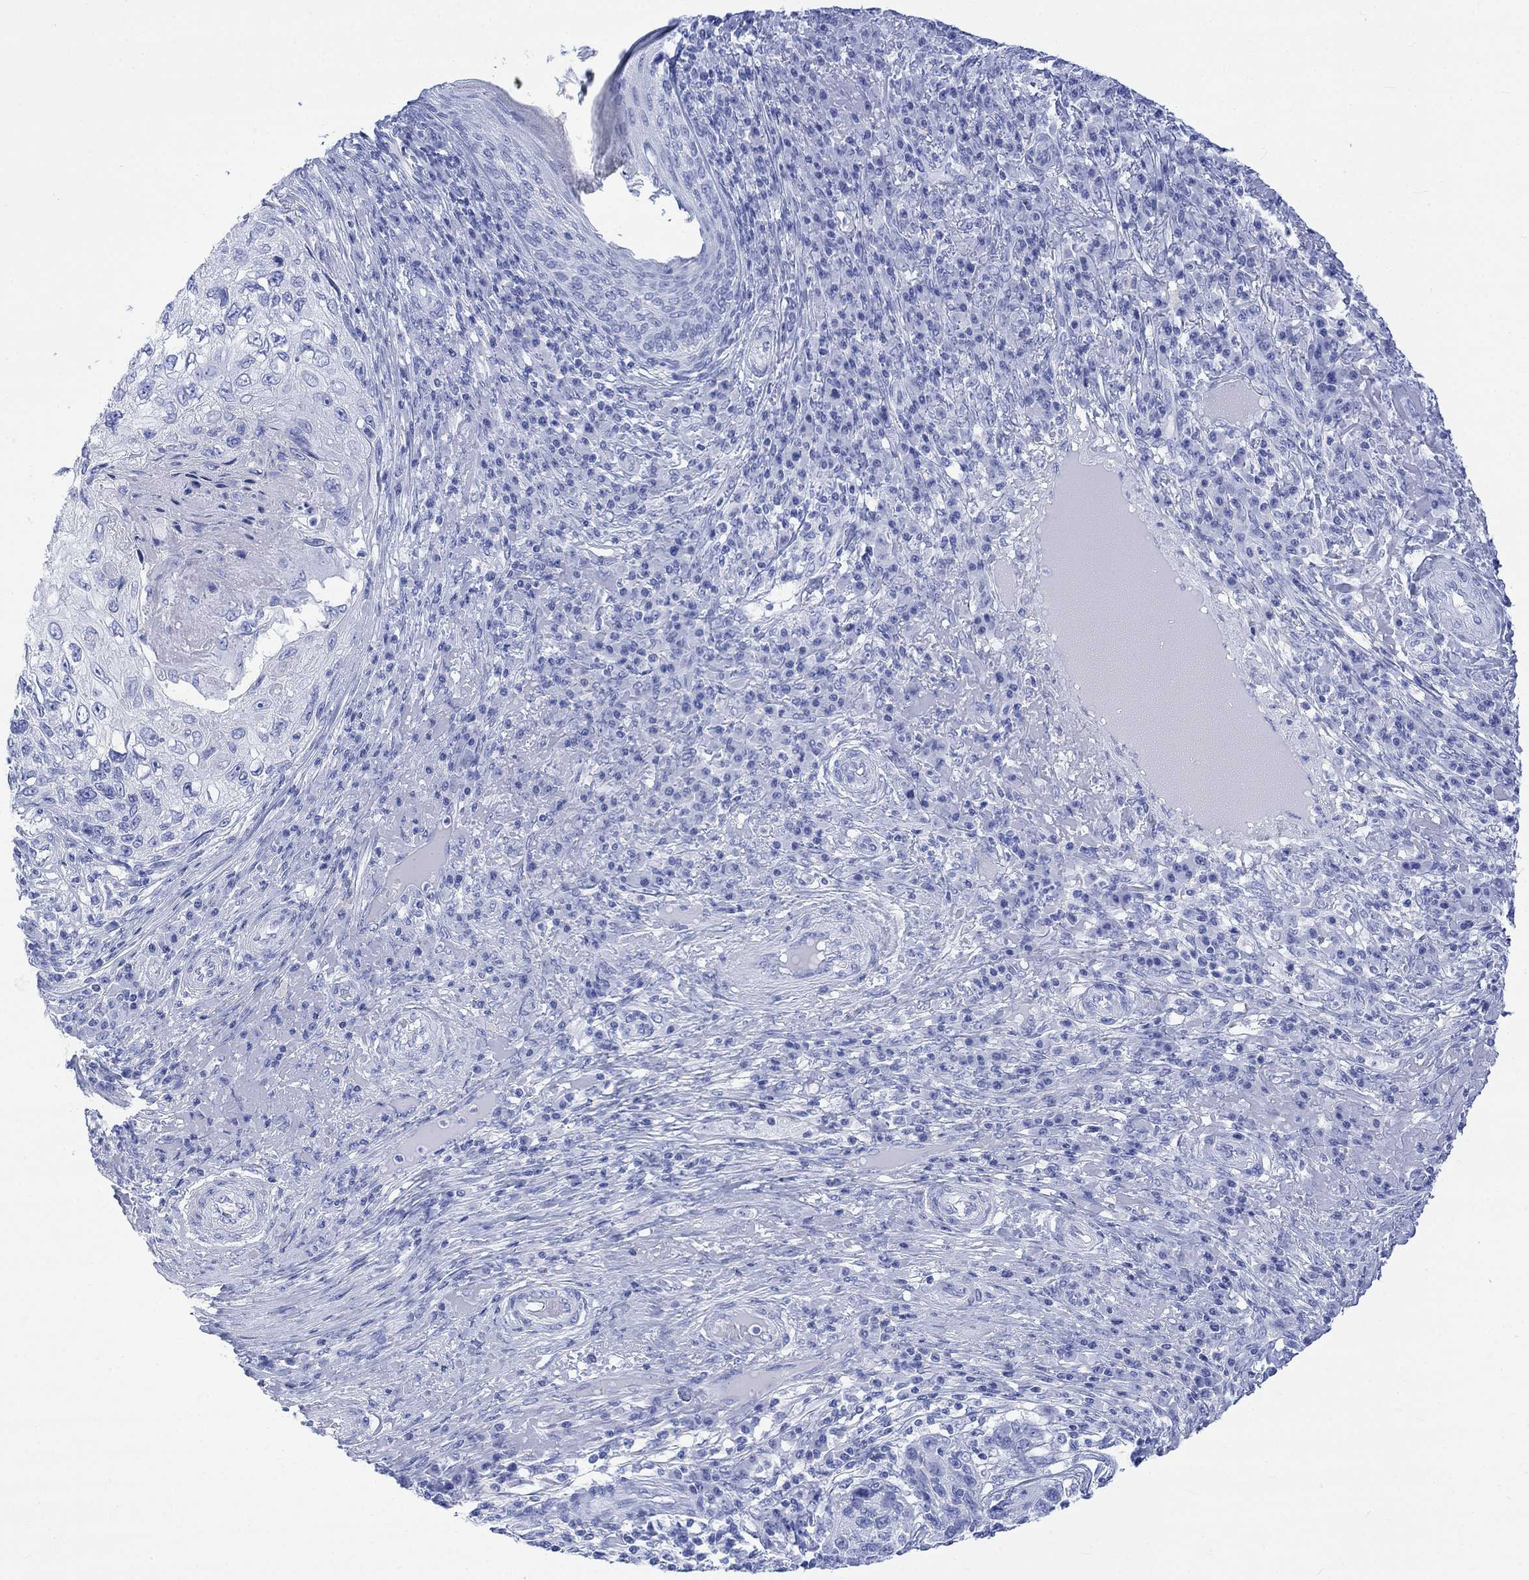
{"staining": {"intensity": "negative", "quantity": "none", "location": "none"}, "tissue": "skin cancer", "cell_type": "Tumor cells", "image_type": "cancer", "snomed": [{"axis": "morphology", "description": "Squamous cell carcinoma, NOS"}, {"axis": "topography", "description": "Skin"}], "caption": "This is a image of immunohistochemistry staining of skin squamous cell carcinoma, which shows no staining in tumor cells.", "gene": "CELF4", "patient": {"sex": "male", "age": 92}}